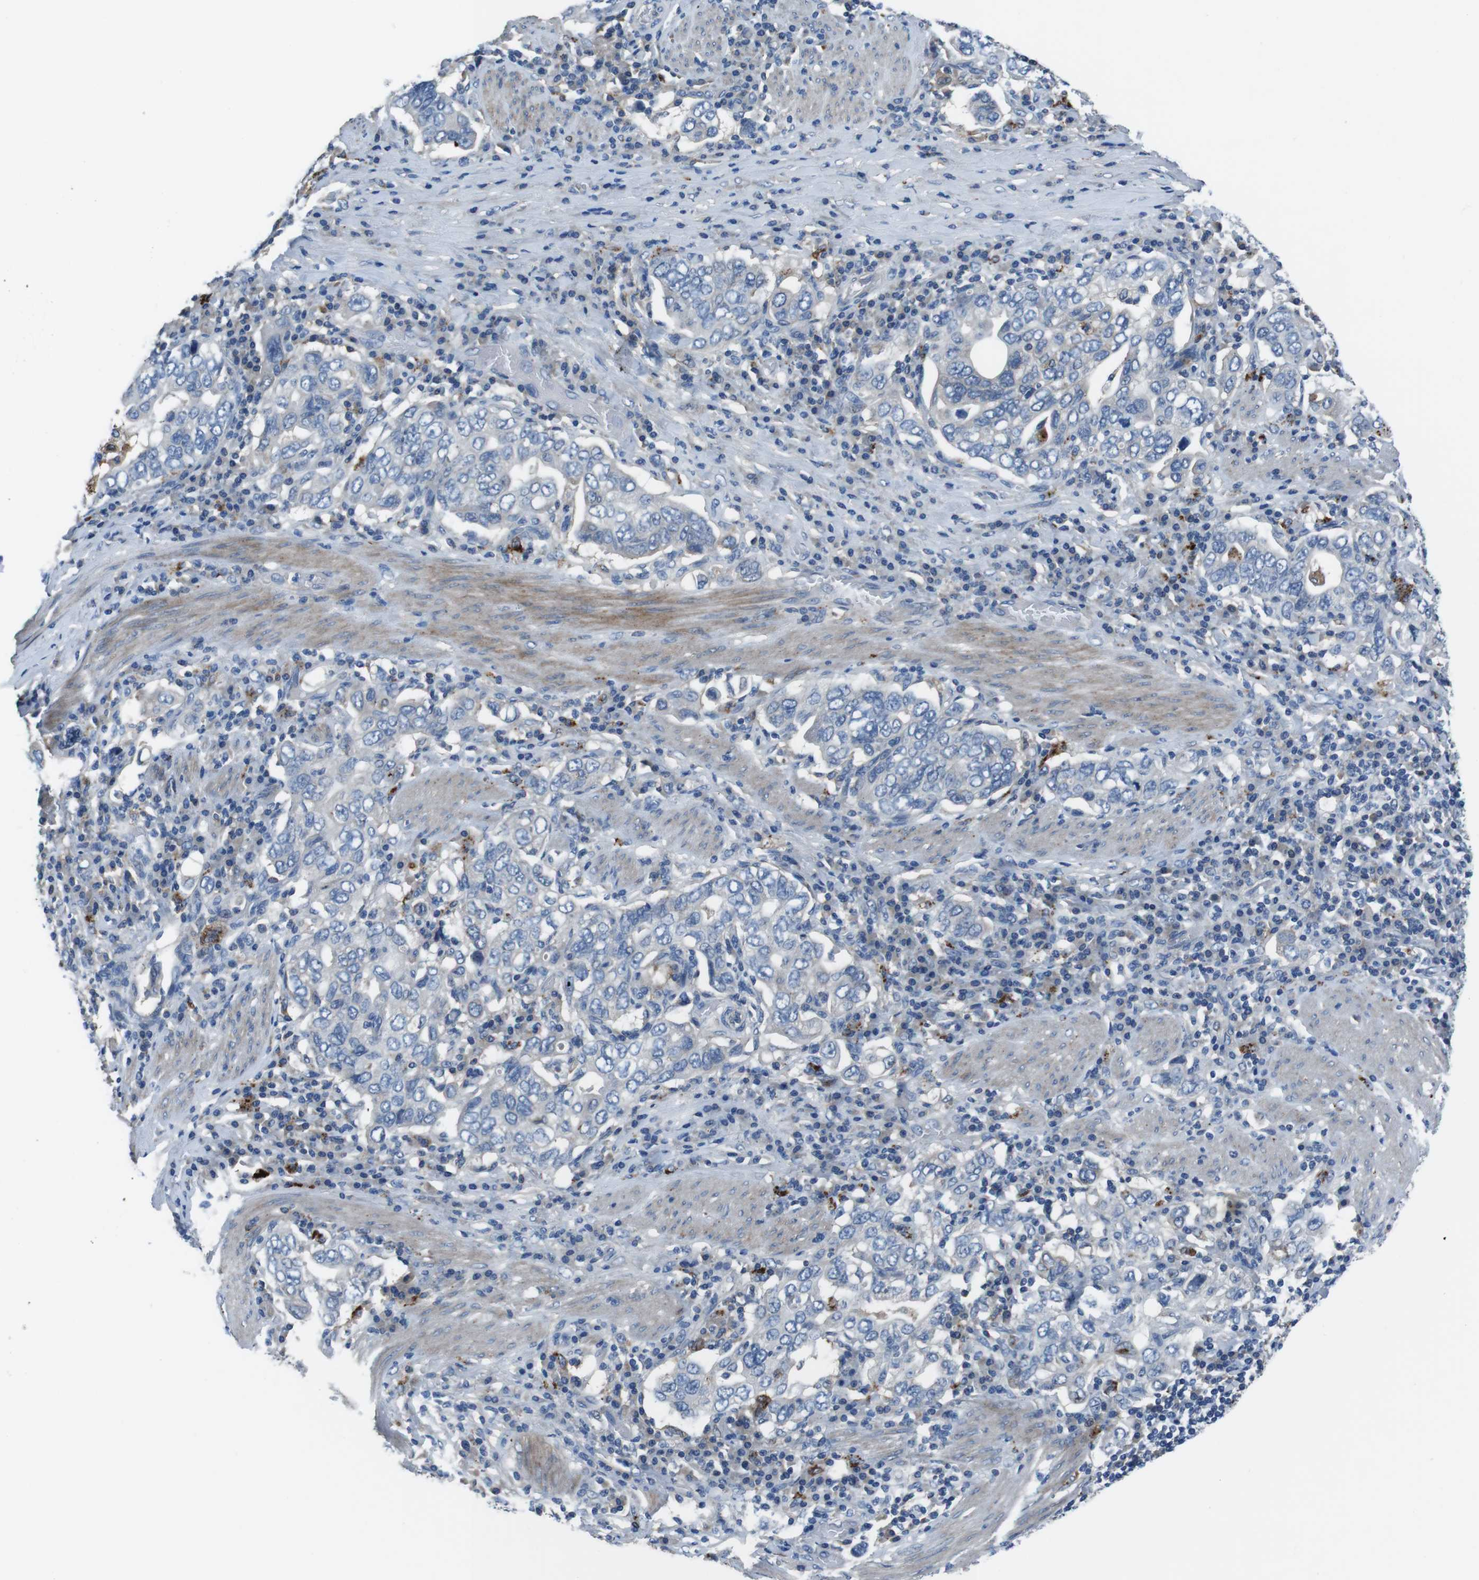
{"staining": {"intensity": "negative", "quantity": "none", "location": "none"}, "tissue": "stomach cancer", "cell_type": "Tumor cells", "image_type": "cancer", "snomed": [{"axis": "morphology", "description": "Adenocarcinoma, NOS"}, {"axis": "topography", "description": "Stomach, upper"}], "caption": "Immunohistochemistry (IHC) image of human stomach cancer stained for a protein (brown), which reveals no positivity in tumor cells.", "gene": "TULP3", "patient": {"sex": "male", "age": 62}}